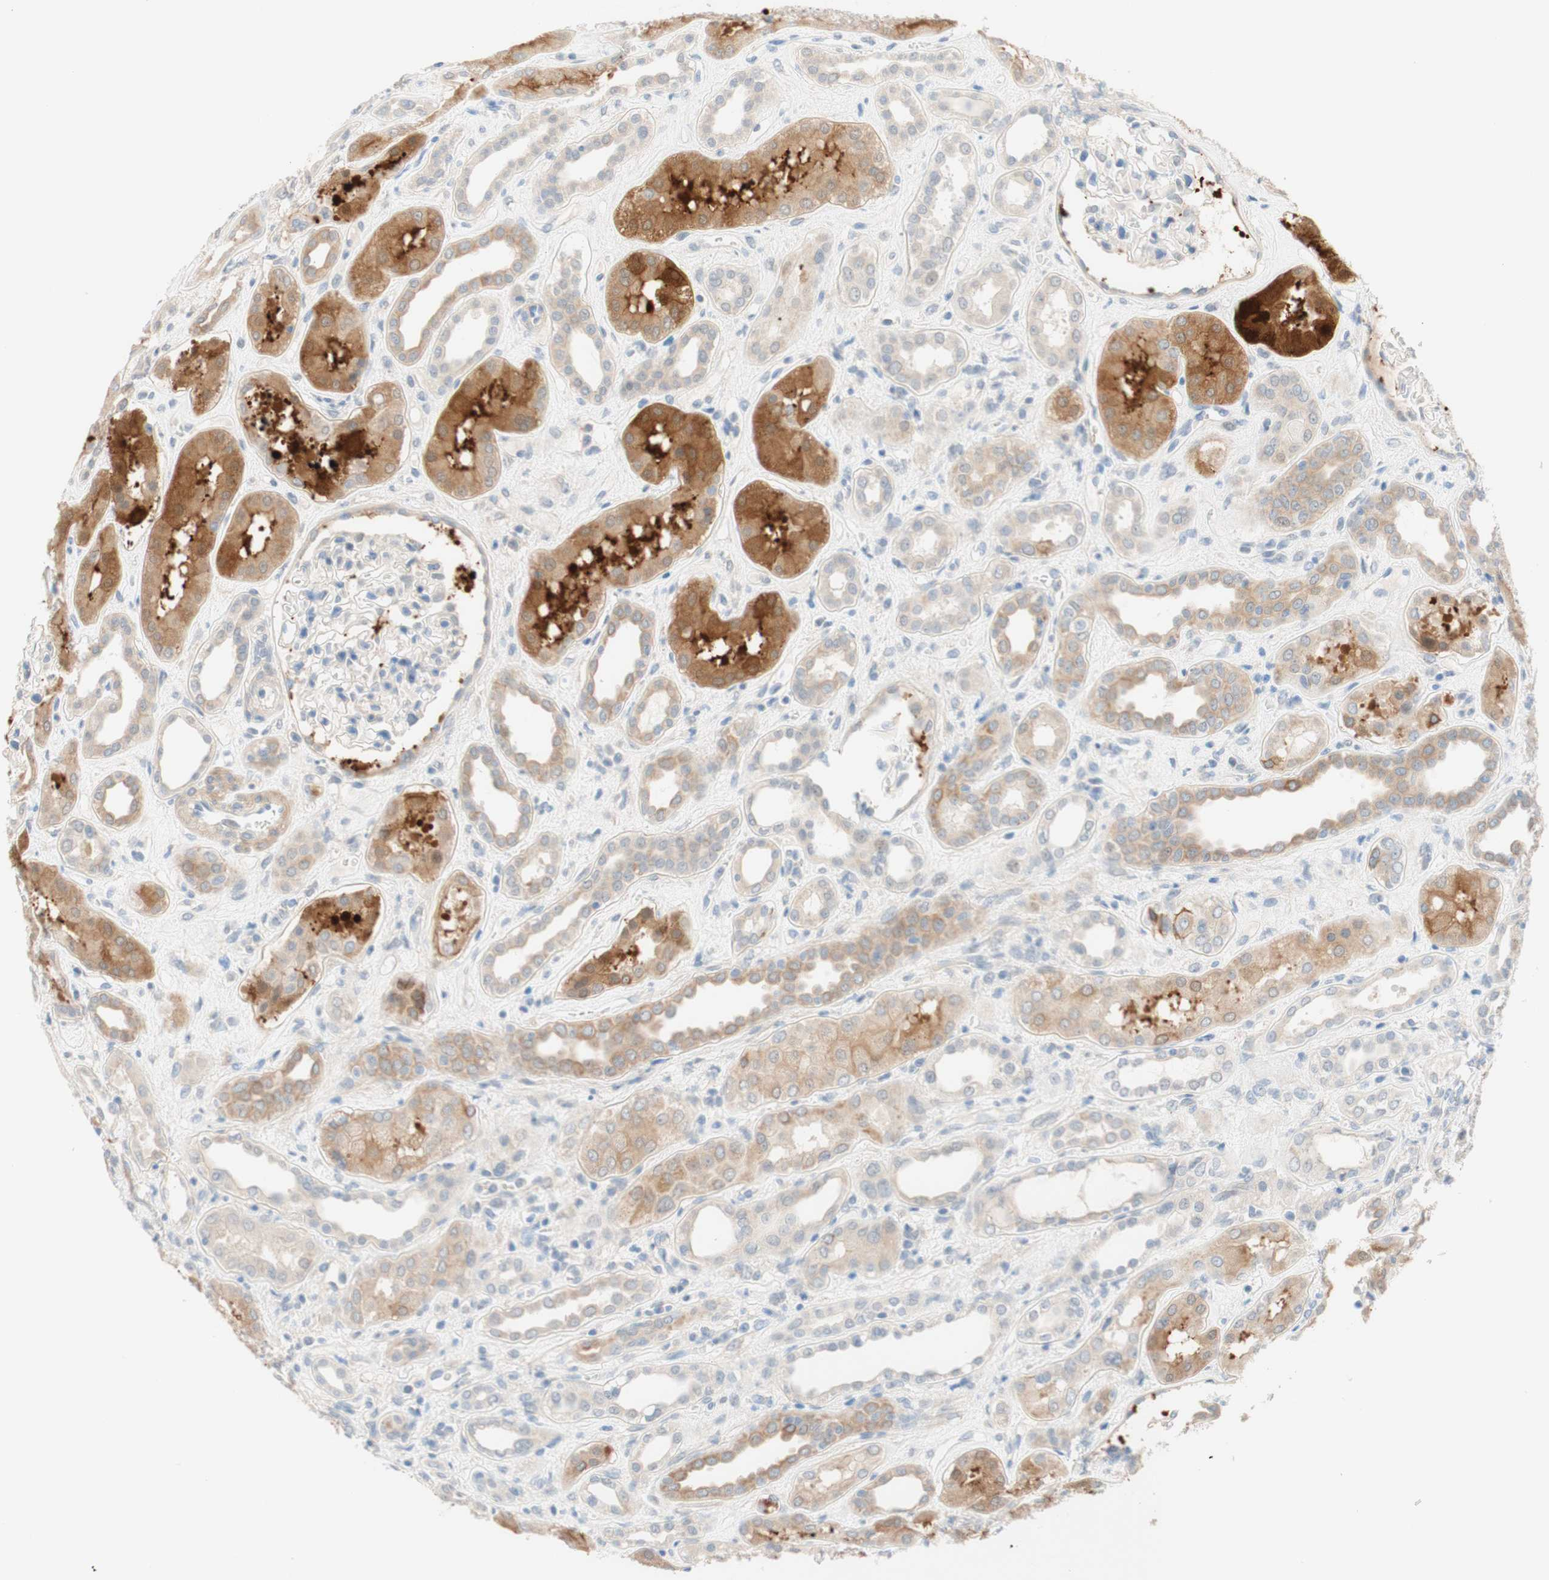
{"staining": {"intensity": "strong", "quantity": "<25%", "location": "cytoplasmic/membranous"}, "tissue": "kidney", "cell_type": "Cells in glomeruli", "image_type": "normal", "snomed": [{"axis": "morphology", "description": "Normal tissue, NOS"}, {"axis": "topography", "description": "Kidney"}], "caption": "Protein expression analysis of normal kidney displays strong cytoplasmic/membranous staining in approximately <25% of cells in glomeruli.", "gene": "ENTREP2", "patient": {"sex": "male", "age": 59}}